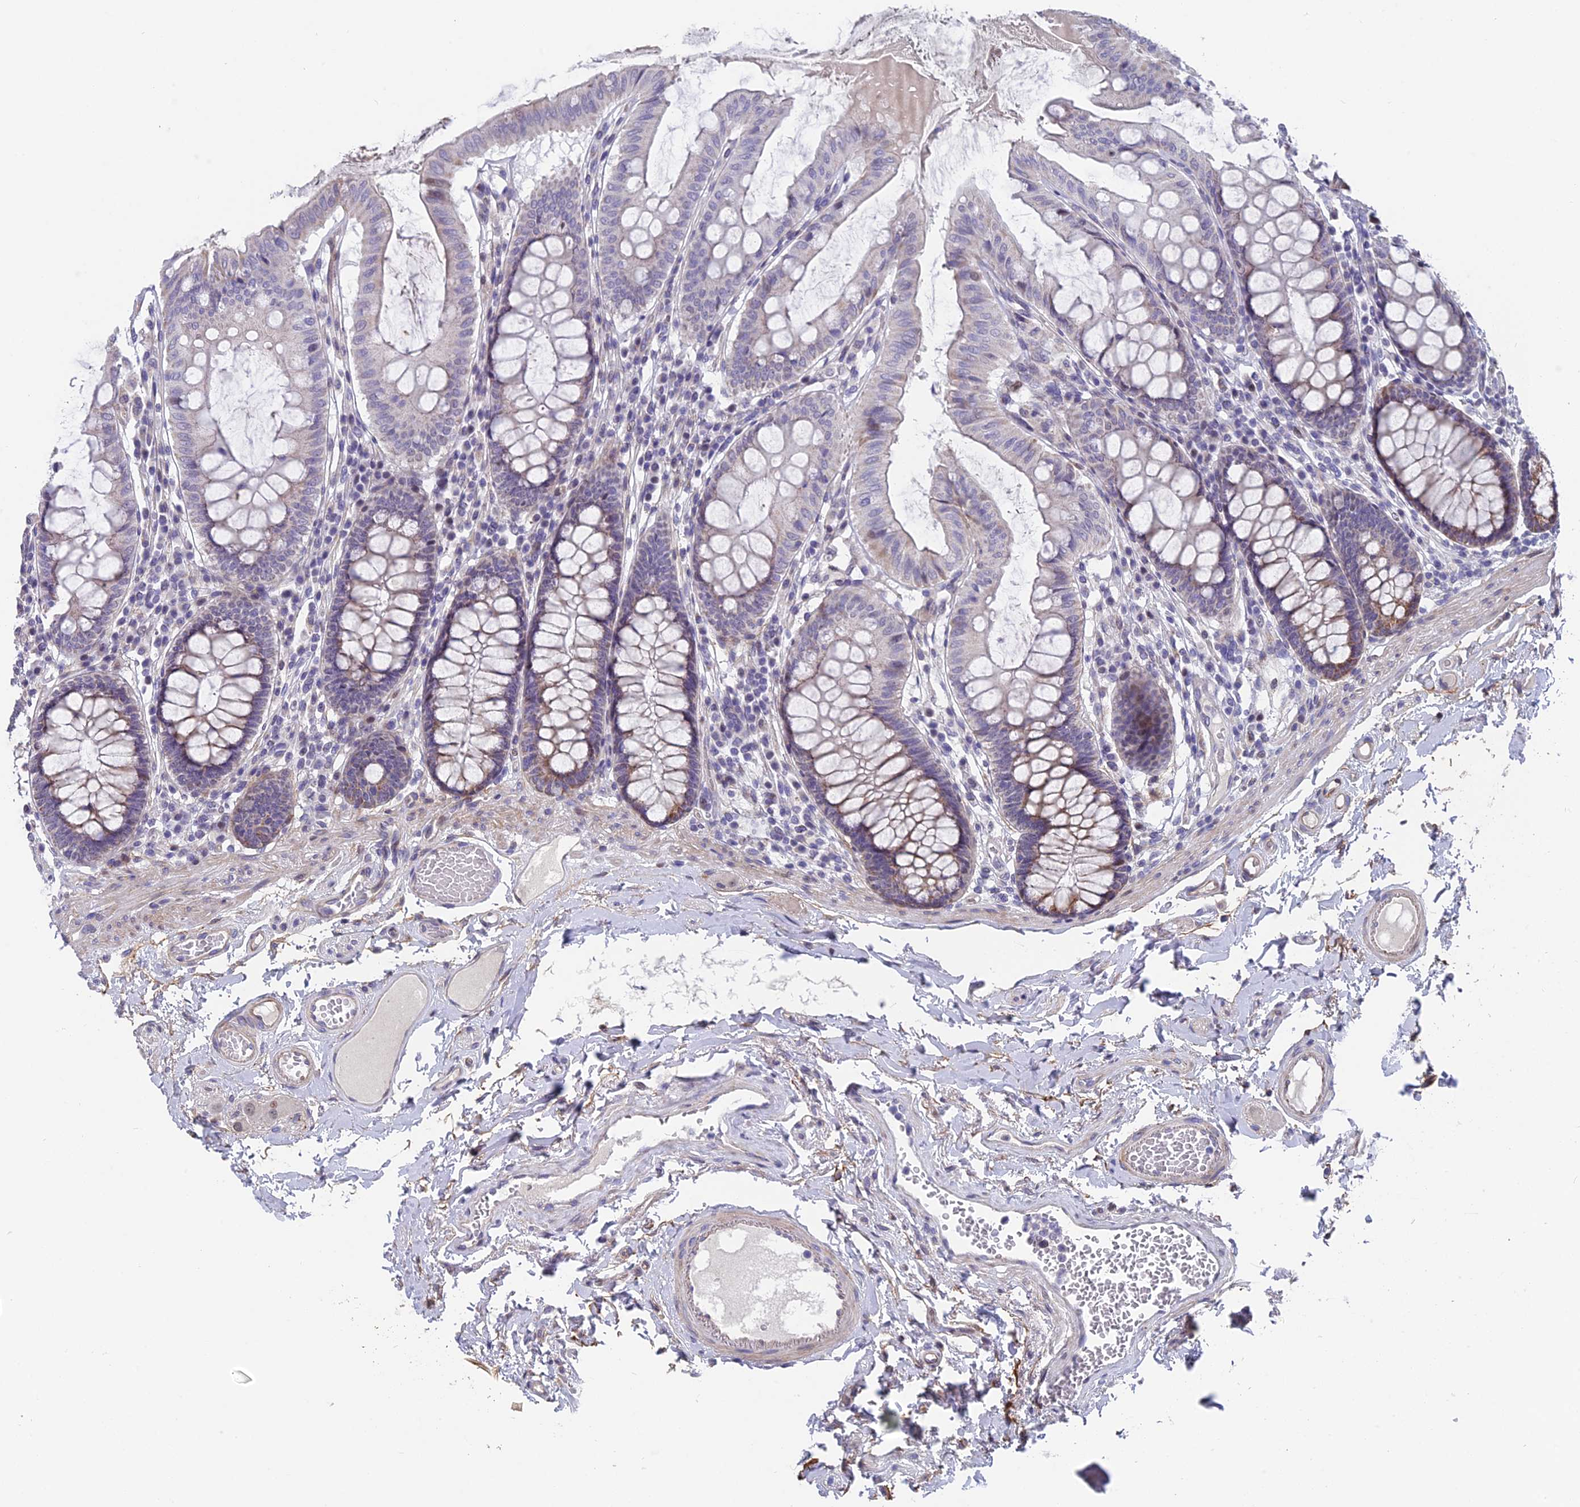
{"staining": {"intensity": "negative", "quantity": "none", "location": "none"}, "tissue": "colon", "cell_type": "Endothelial cells", "image_type": "normal", "snomed": [{"axis": "morphology", "description": "Normal tissue, NOS"}, {"axis": "topography", "description": "Colon"}], "caption": "Immunohistochemical staining of unremarkable colon displays no significant positivity in endothelial cells.", "gene": "XKR9", "patient": {"sex": "male", "age": 84}}